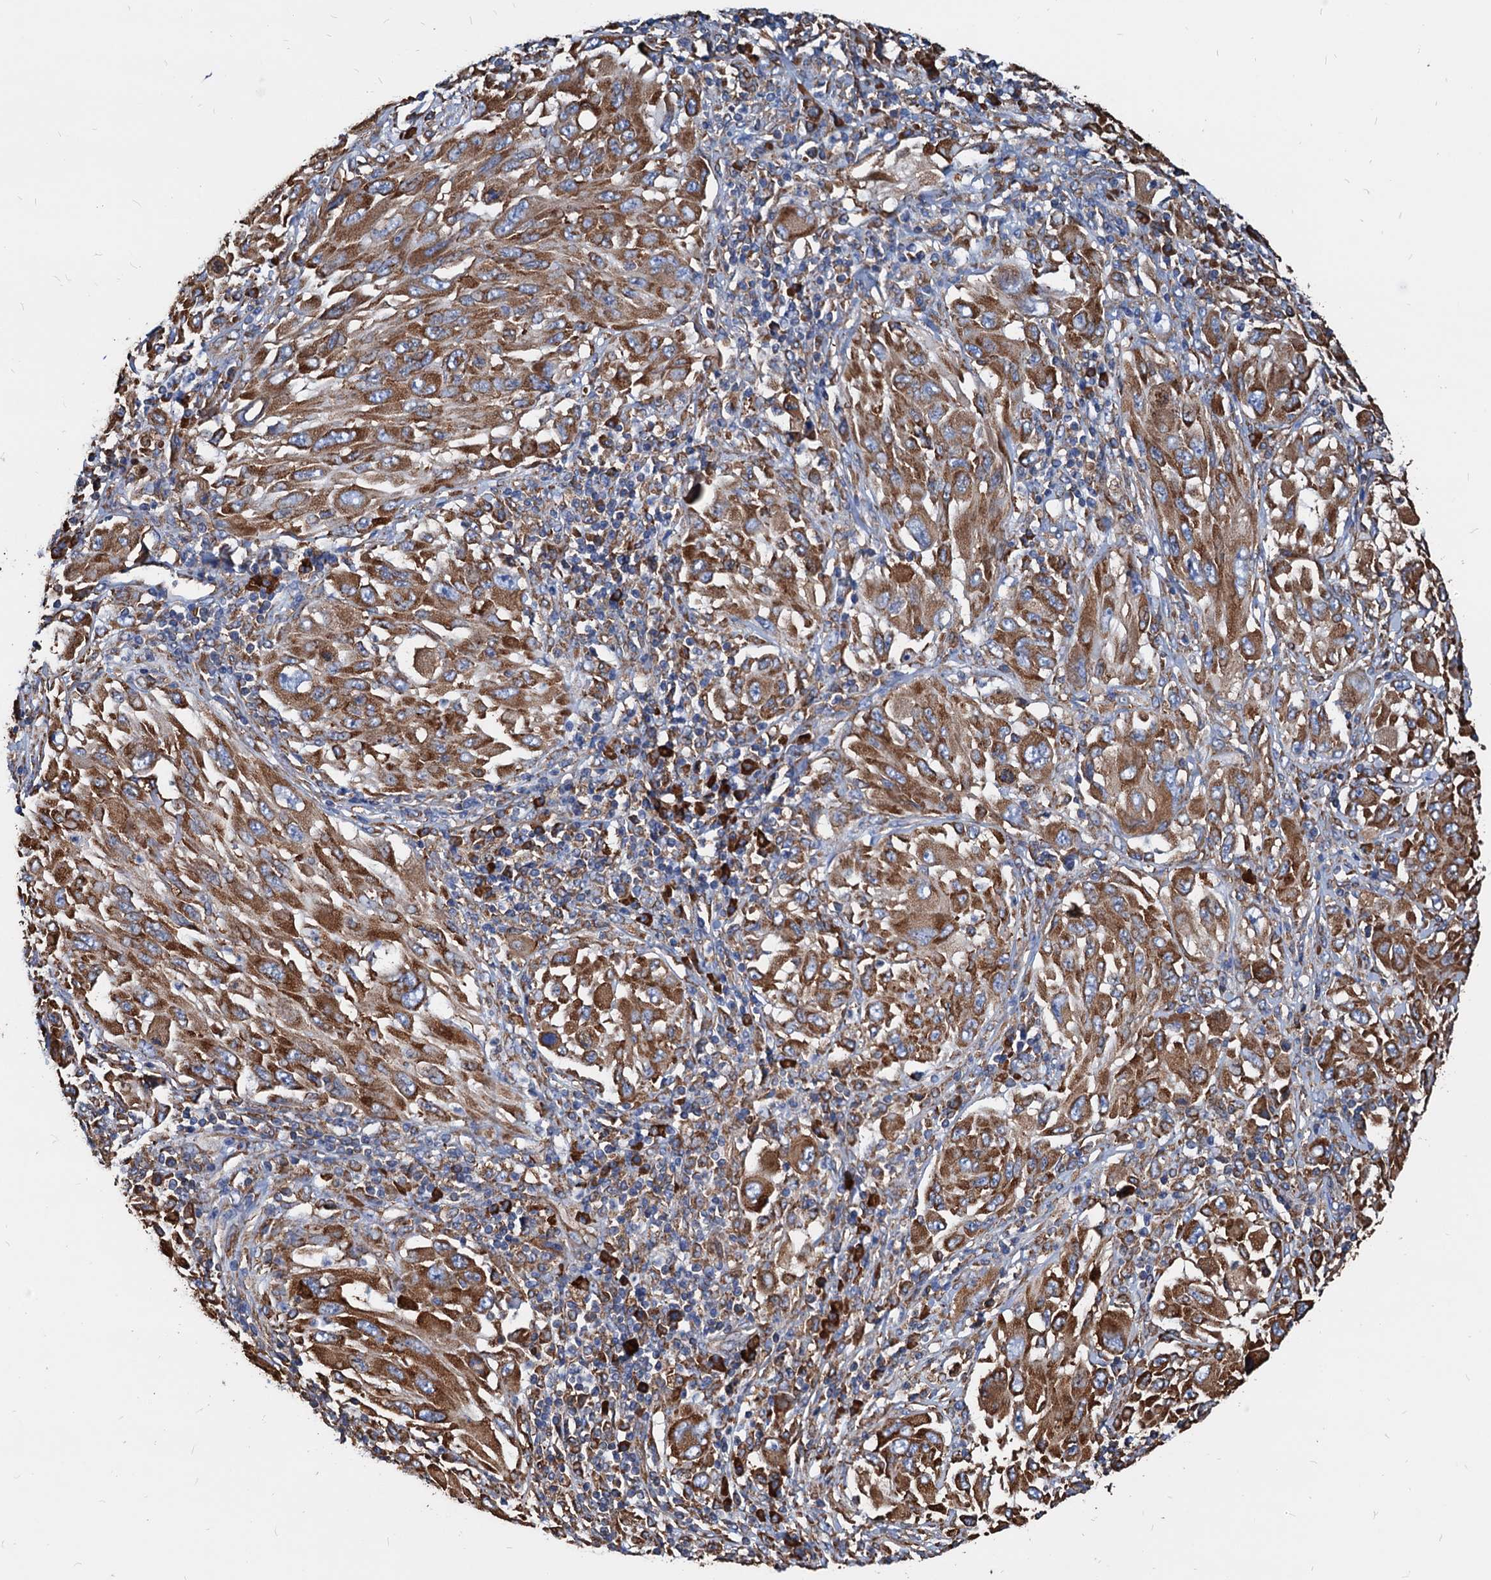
{"staining": {"intensity": "moderate", "quantity": ">75%", "location": "cytoplasmic/membranous"}, "tissue": "melanoma", "cell_type": "Tumor cells", "image_type": "cancer", "snomed": [{"axis": "morphology", "description": "Malignant melanoma, NOS"}, {"axis": "topography", "description": "Skin"}], "caption": "The image exhibits a brown stain indicating the presence of a protein in the cytoplasmic/membranous of tumor cells in malignant melanoma. Nuclei are stained in blue.", "gene": "HSPA5", "patient": {"sex": "female", "age": 91}}